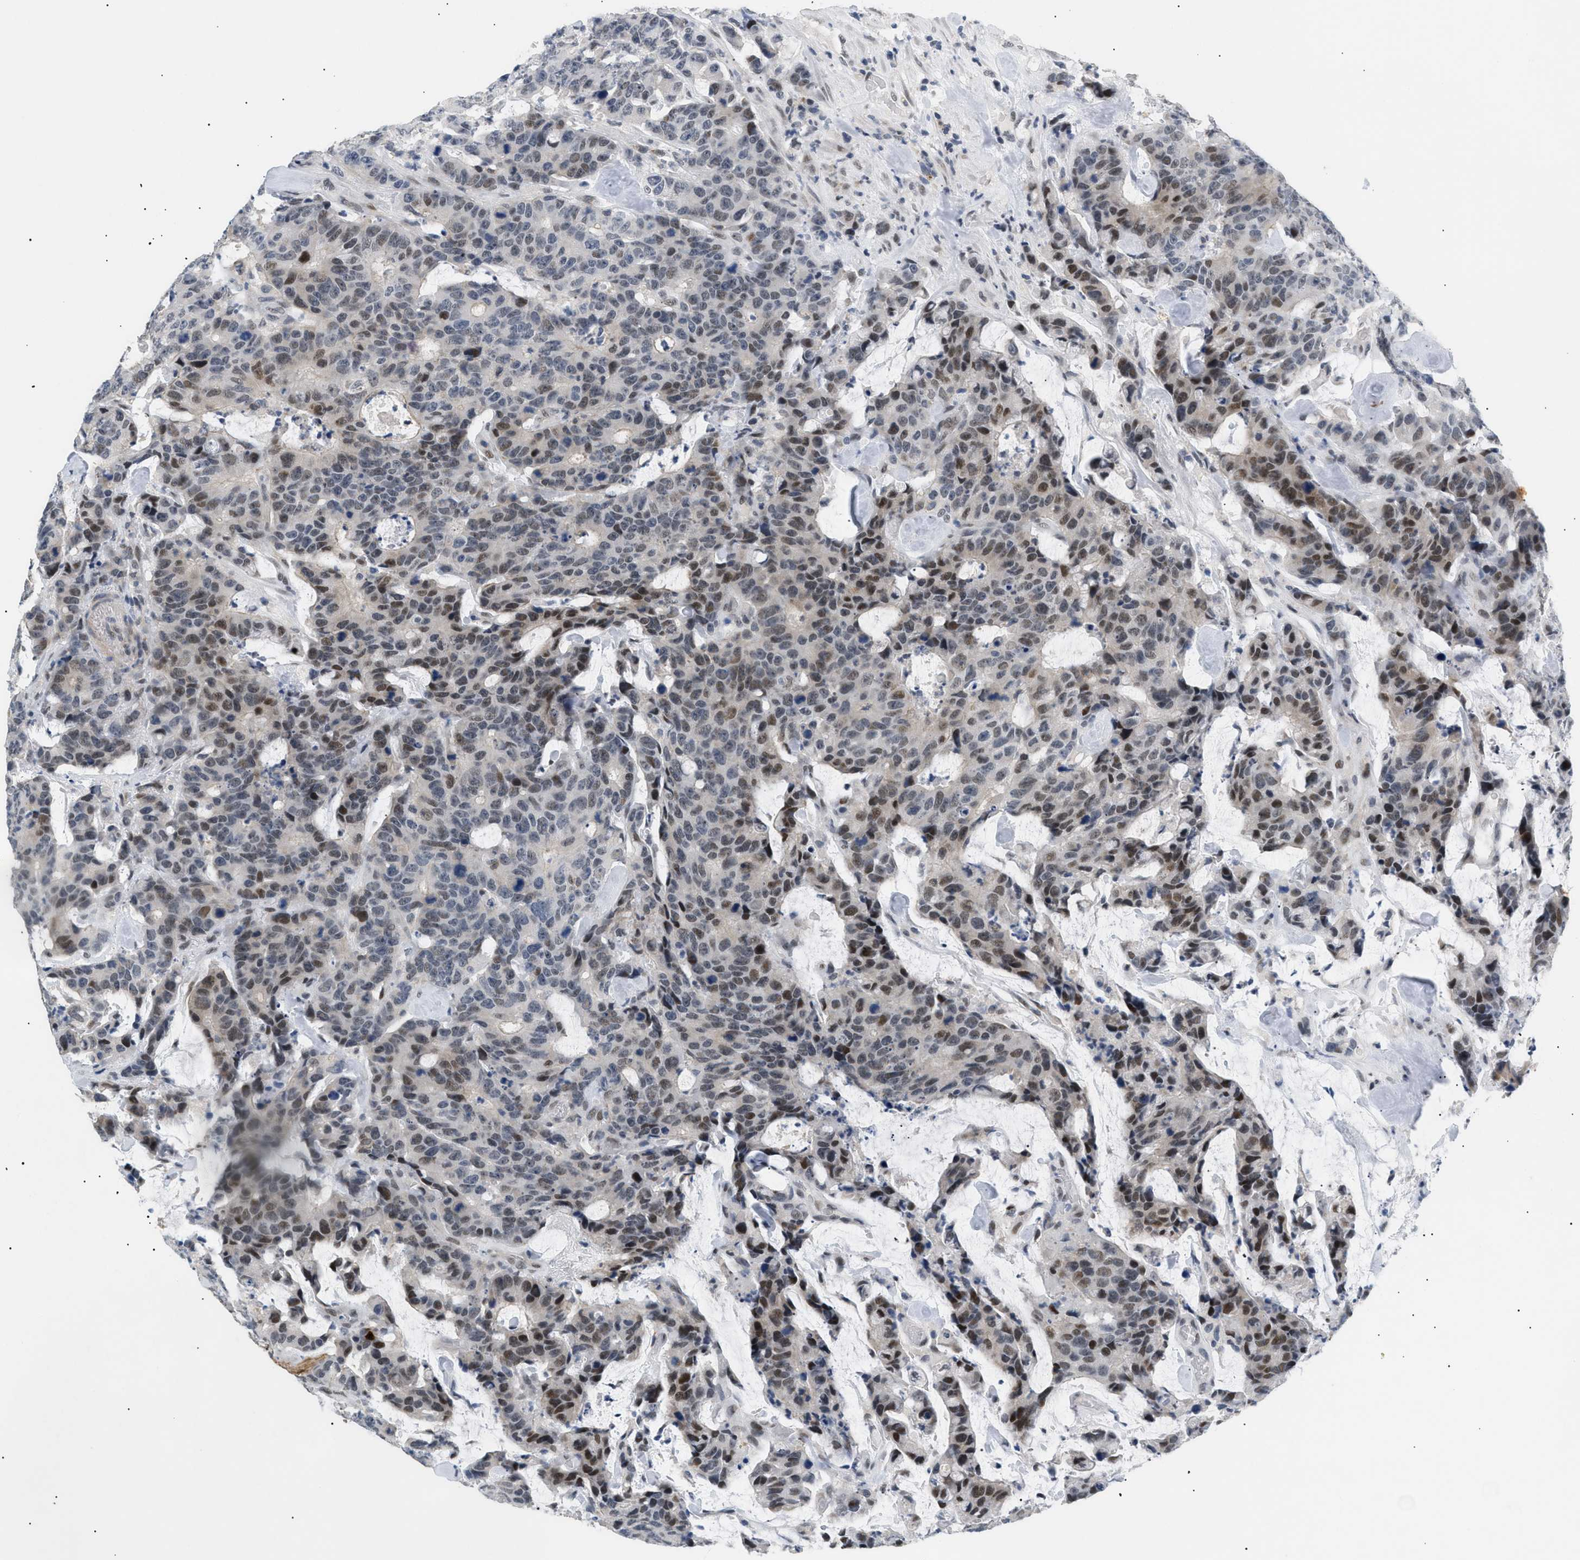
{"staining": {"intensity": "moderate", "quantity": ">75%", "location": "nuclear"}, "tissue": "colorectal cancer", "cell_type": "Tumor cells", "image_type": "cancer", "snomed": [{"axis": "morphology", "description": "Adenocarcinoma, NOS"}, {"axis": "topography", "description": "Colon"}], "caption": "DAB (3,3'-diaminobenzidine) immunohistochemical staining of human adenocarcinoma (colorectal) reveals moderate nuclear protein positivity in about >75% of tumor cells.", "gene": "KCNC3", "patient": {"sex": "female", "age": 86}}